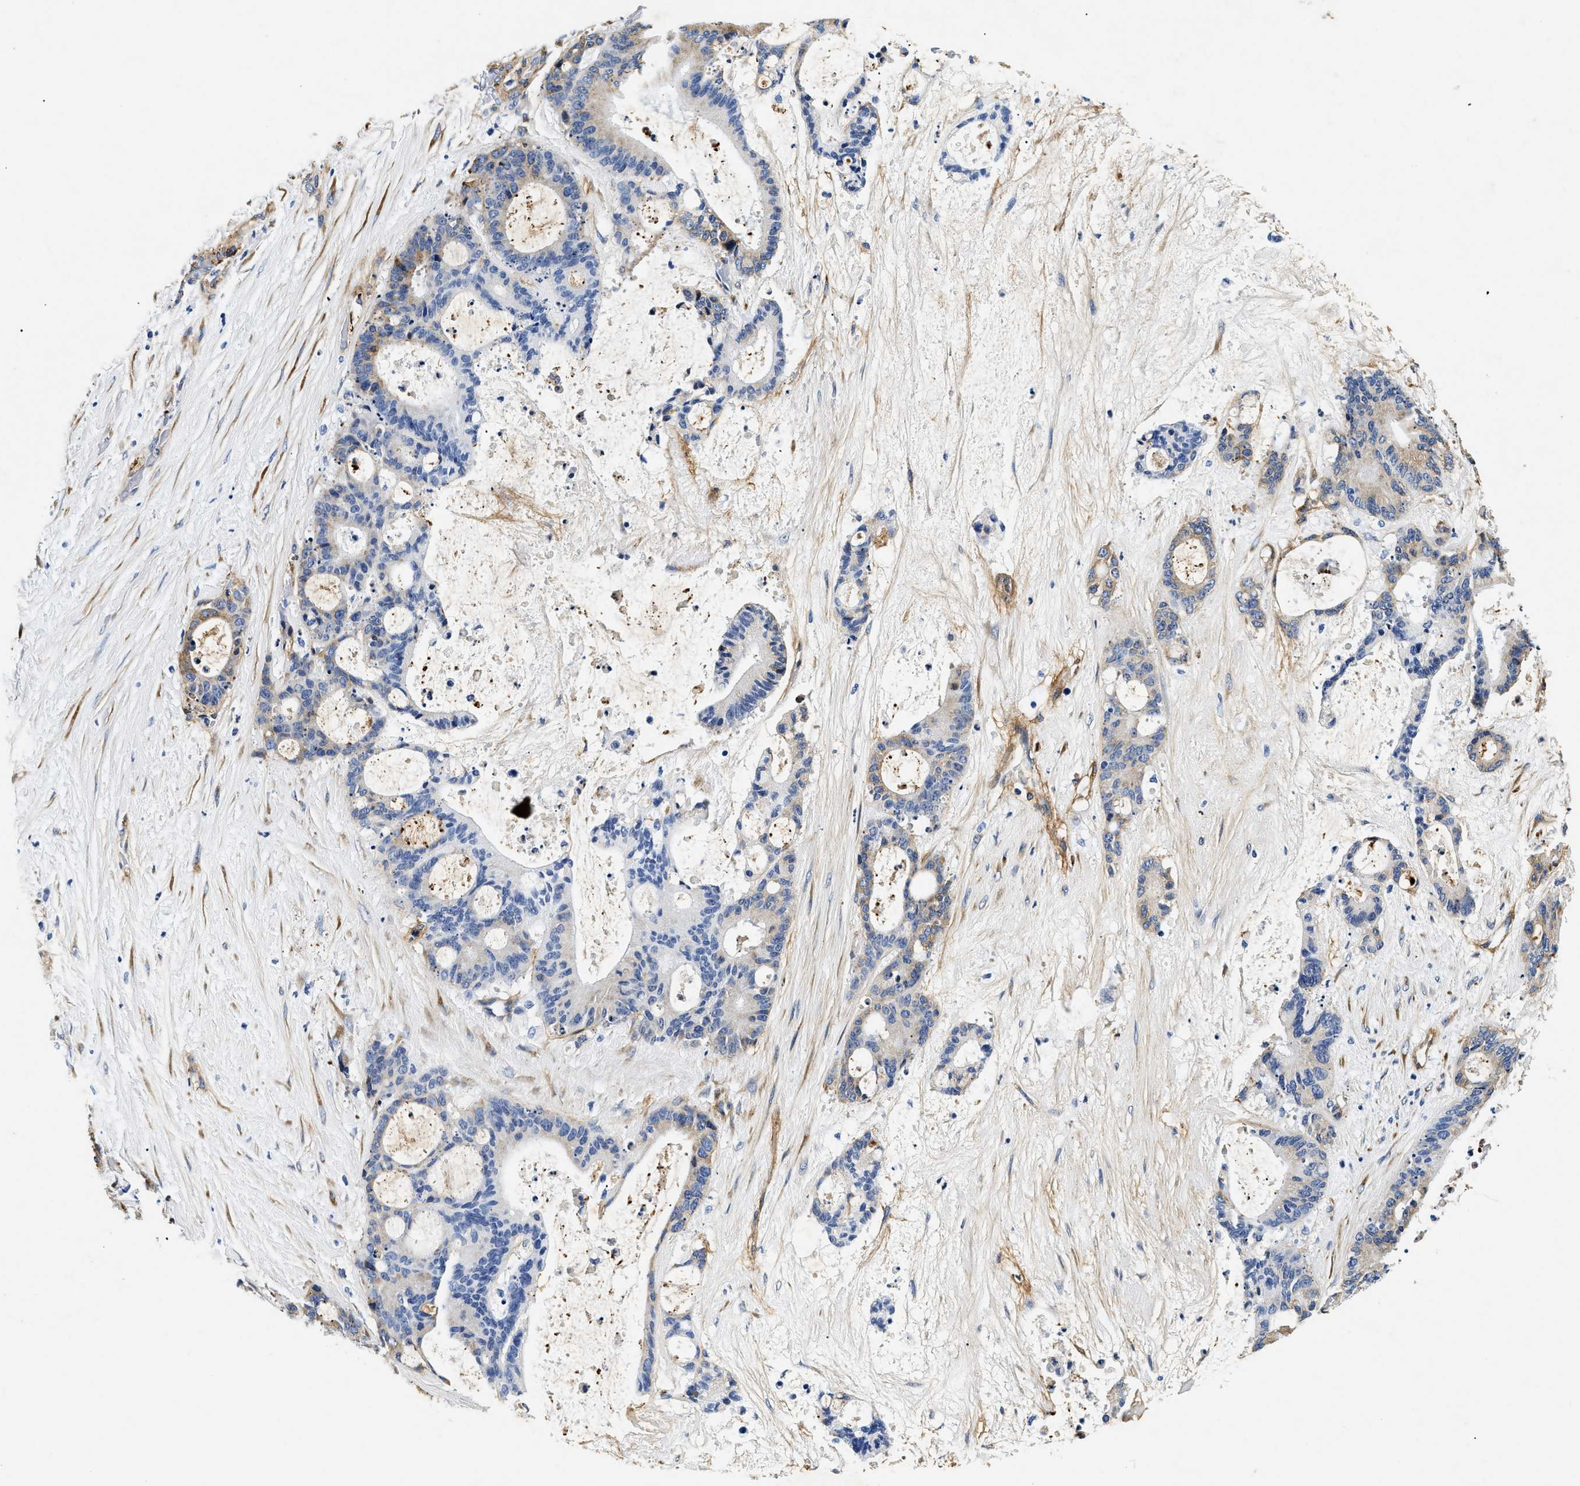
{"staining": {"intensity": "negative", "quantity": "none", "location": "none"}, "tissue": "liver cancer", "cell_type": "Tumor cells", "image_type": "cancer", "snomed": [{"axis": "morphology", "description": "Cholangiocarcinoma"}, {"axis": "topography", "description": "Liver"}], "caption": "High magnification brightfield microscopy of liver cancer stained with DAB (brown) and counterstained with hematoxylin (blue): tumor cells show no significant positivity. (DAB immunohistochemistry (IHC) visualized using brightfield microscopy, high magnification).", "gene": "LAMA3", "patient": {"sex": "female", "age": 73}}